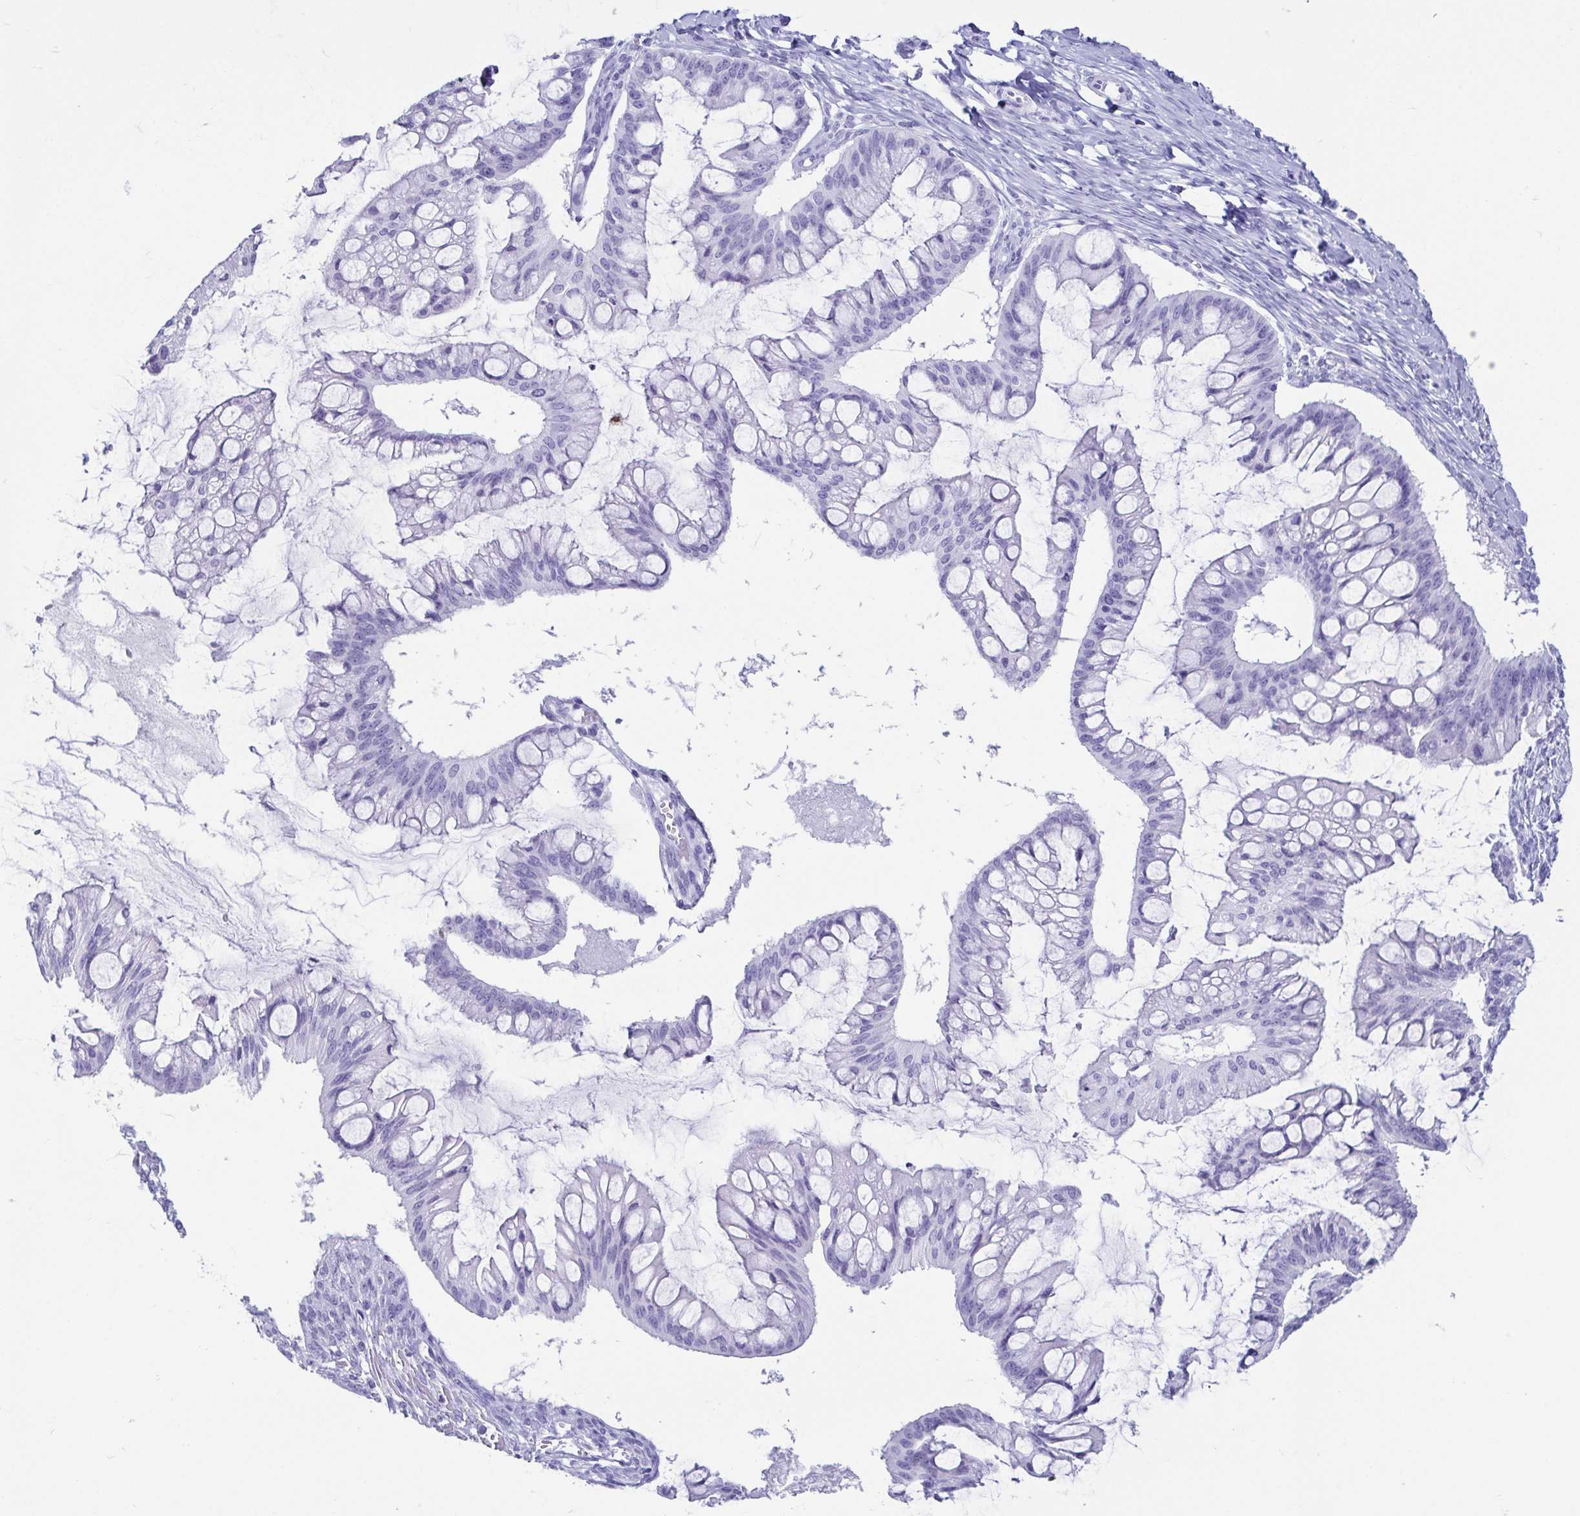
{"staining": {"intensity": "negative", "quantity": "none", "location": "none"}, "tissue": "ovarian cancer", "cell_type": "Tumor cells", "image_type": "cancer", "snomed": [{"axis": "morphology", "description": "Cystadenocarcinoma, mucinous, NOS"}, {"axis": "topography", "description": "Ovary"}], "caption": "An immunohistochemistry (IHC) photomicrograph of ovarian mucinous cystadenocarcinoma is shown. There is no staining in tumor cells of ovarian mucinous cystadenocarcinoma.", "gene": "CD164L2", "patient": {"sex": "female", "age": 73}}